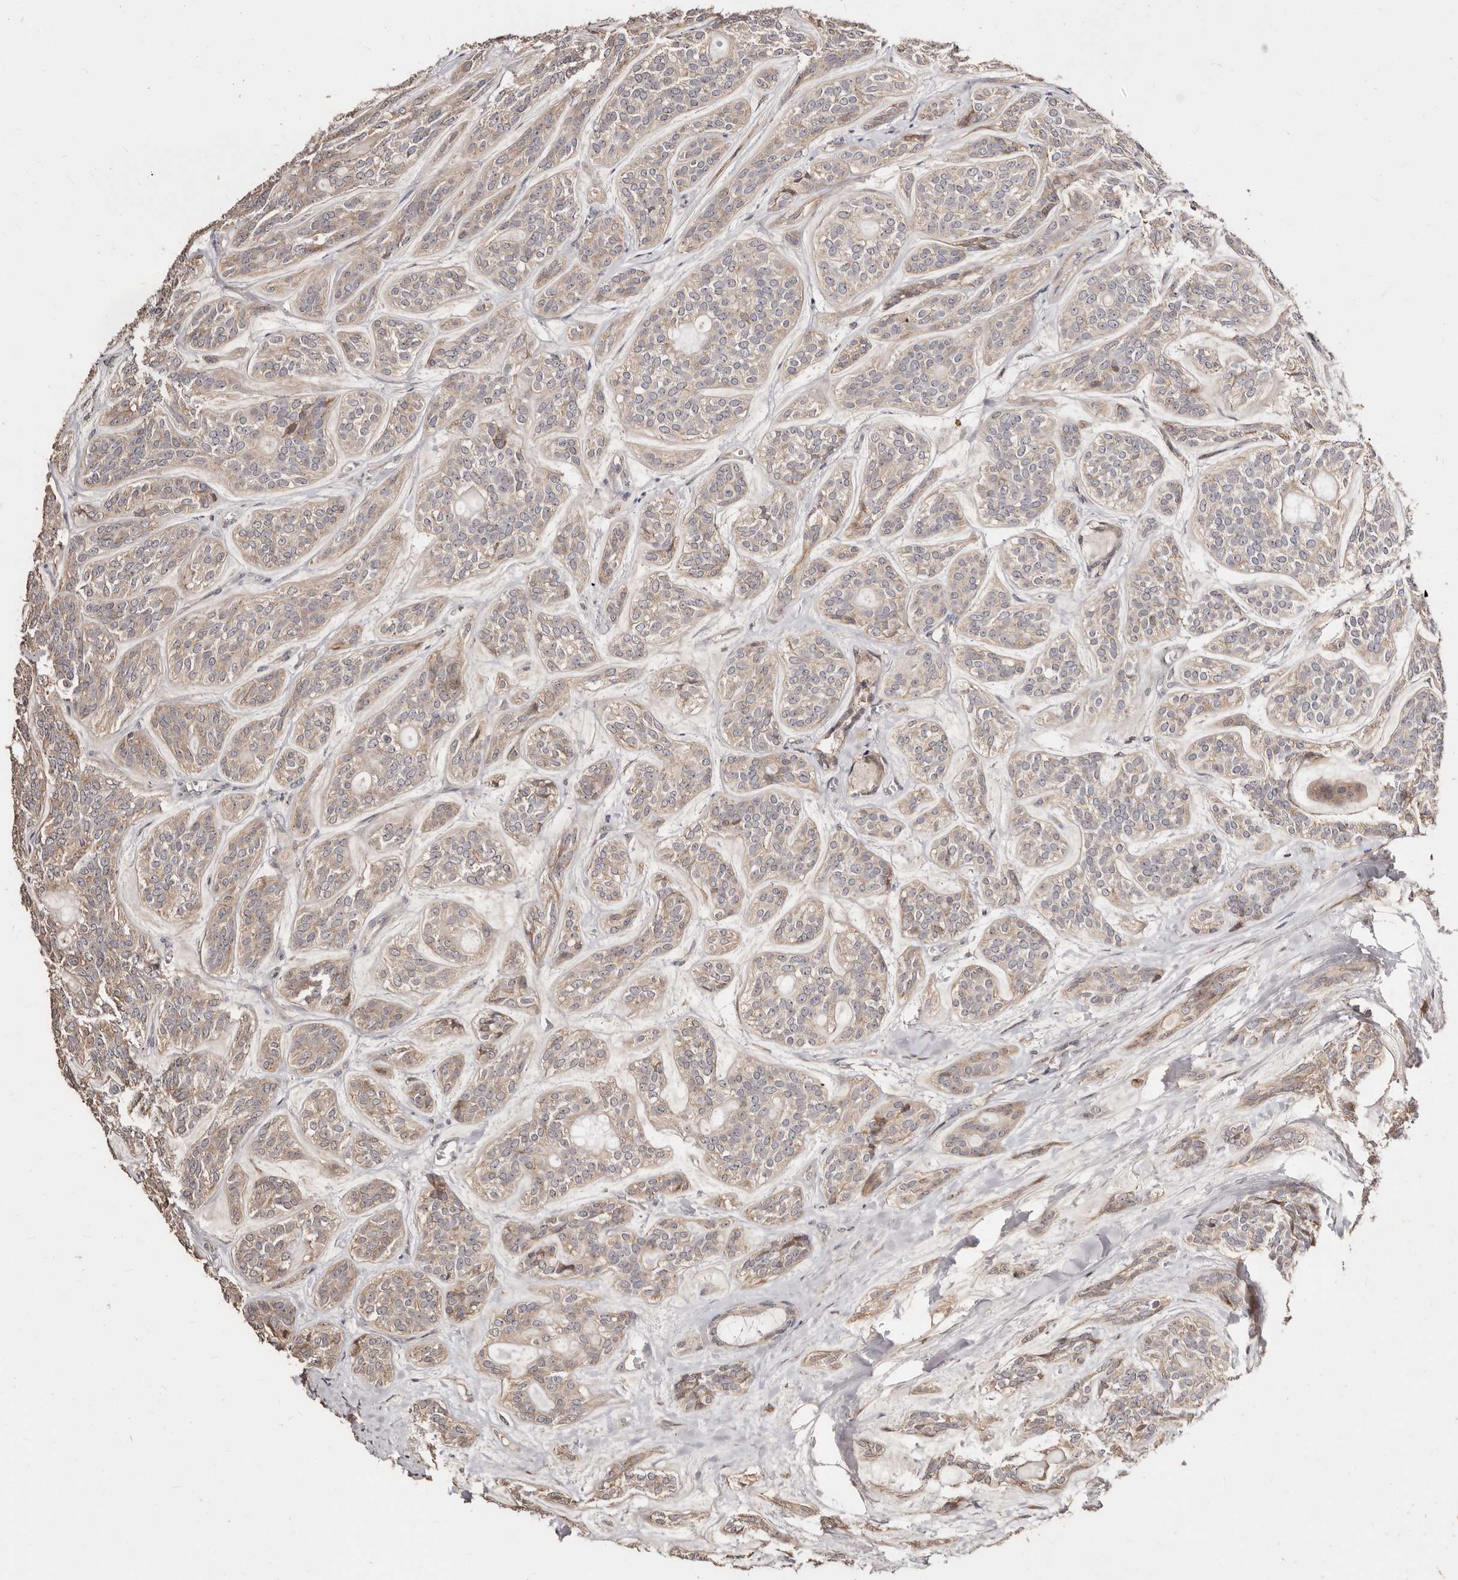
{"staining": {"intensity": "weak", "quantity": "25%-75%", "location": "cytoplasmic/membranous"}, "tissue": "head and neck cancer", "cell_type": "Tumor cells", "image_type": "cancer", "snomed": [{"axis": "morphology", "description": "Adenocarcinoma, NOS"}, {"axis": "topography", "description": "Head-Neck"}], "caption": "Immunohistochemistry (IHC) of human head and neck cancer exhibits low levels of weak cytoplasmic/membranous expression in approximately 25%-75% of tumor cells.", "gene": "APOL6", "patient": {"sex": "male", "age": 66}}